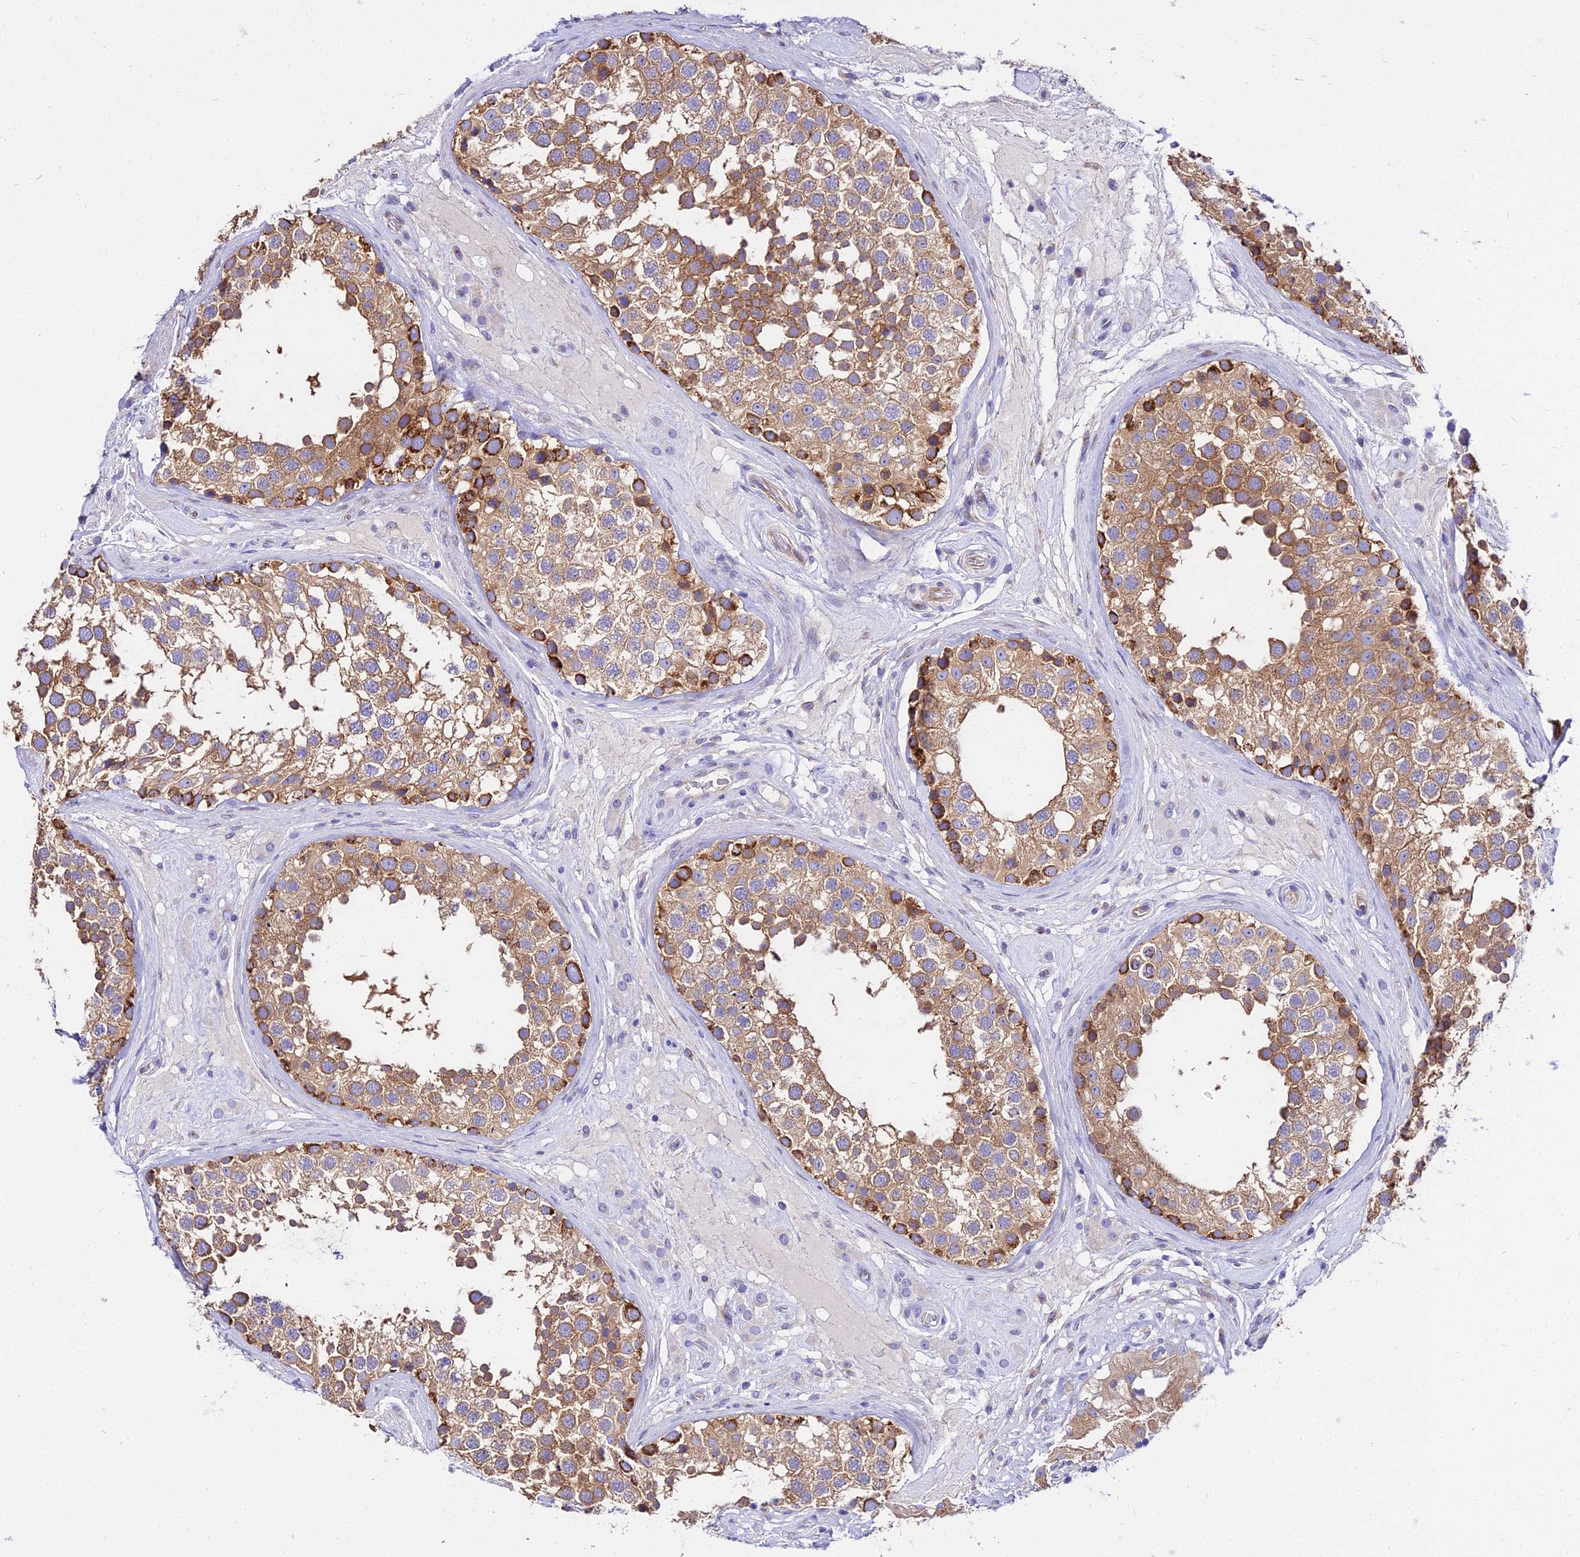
{"staining": {"intensity": "moderate", "quantity": "25%-75%", "location": "cytoplasmic/membranous"}, "tissue": "testis", "cell_type": "Cells in seminiferous ducts", "image_type": "normal", "snomed": [{"axis": "morphology", "description": "Normal tissue, NOS"}, {"axis": "topography", "description": "Testis"}], "caption": "A micrograph showing moderate cytoplasmic/membranous positivity in about 25%-75% of cells in seminiferous ducts in unremarkable testis, as visualized by brown immunohistochemical staining.", "gene": "TUBA1A", "patient": {"sex": "male", "age": 46}}